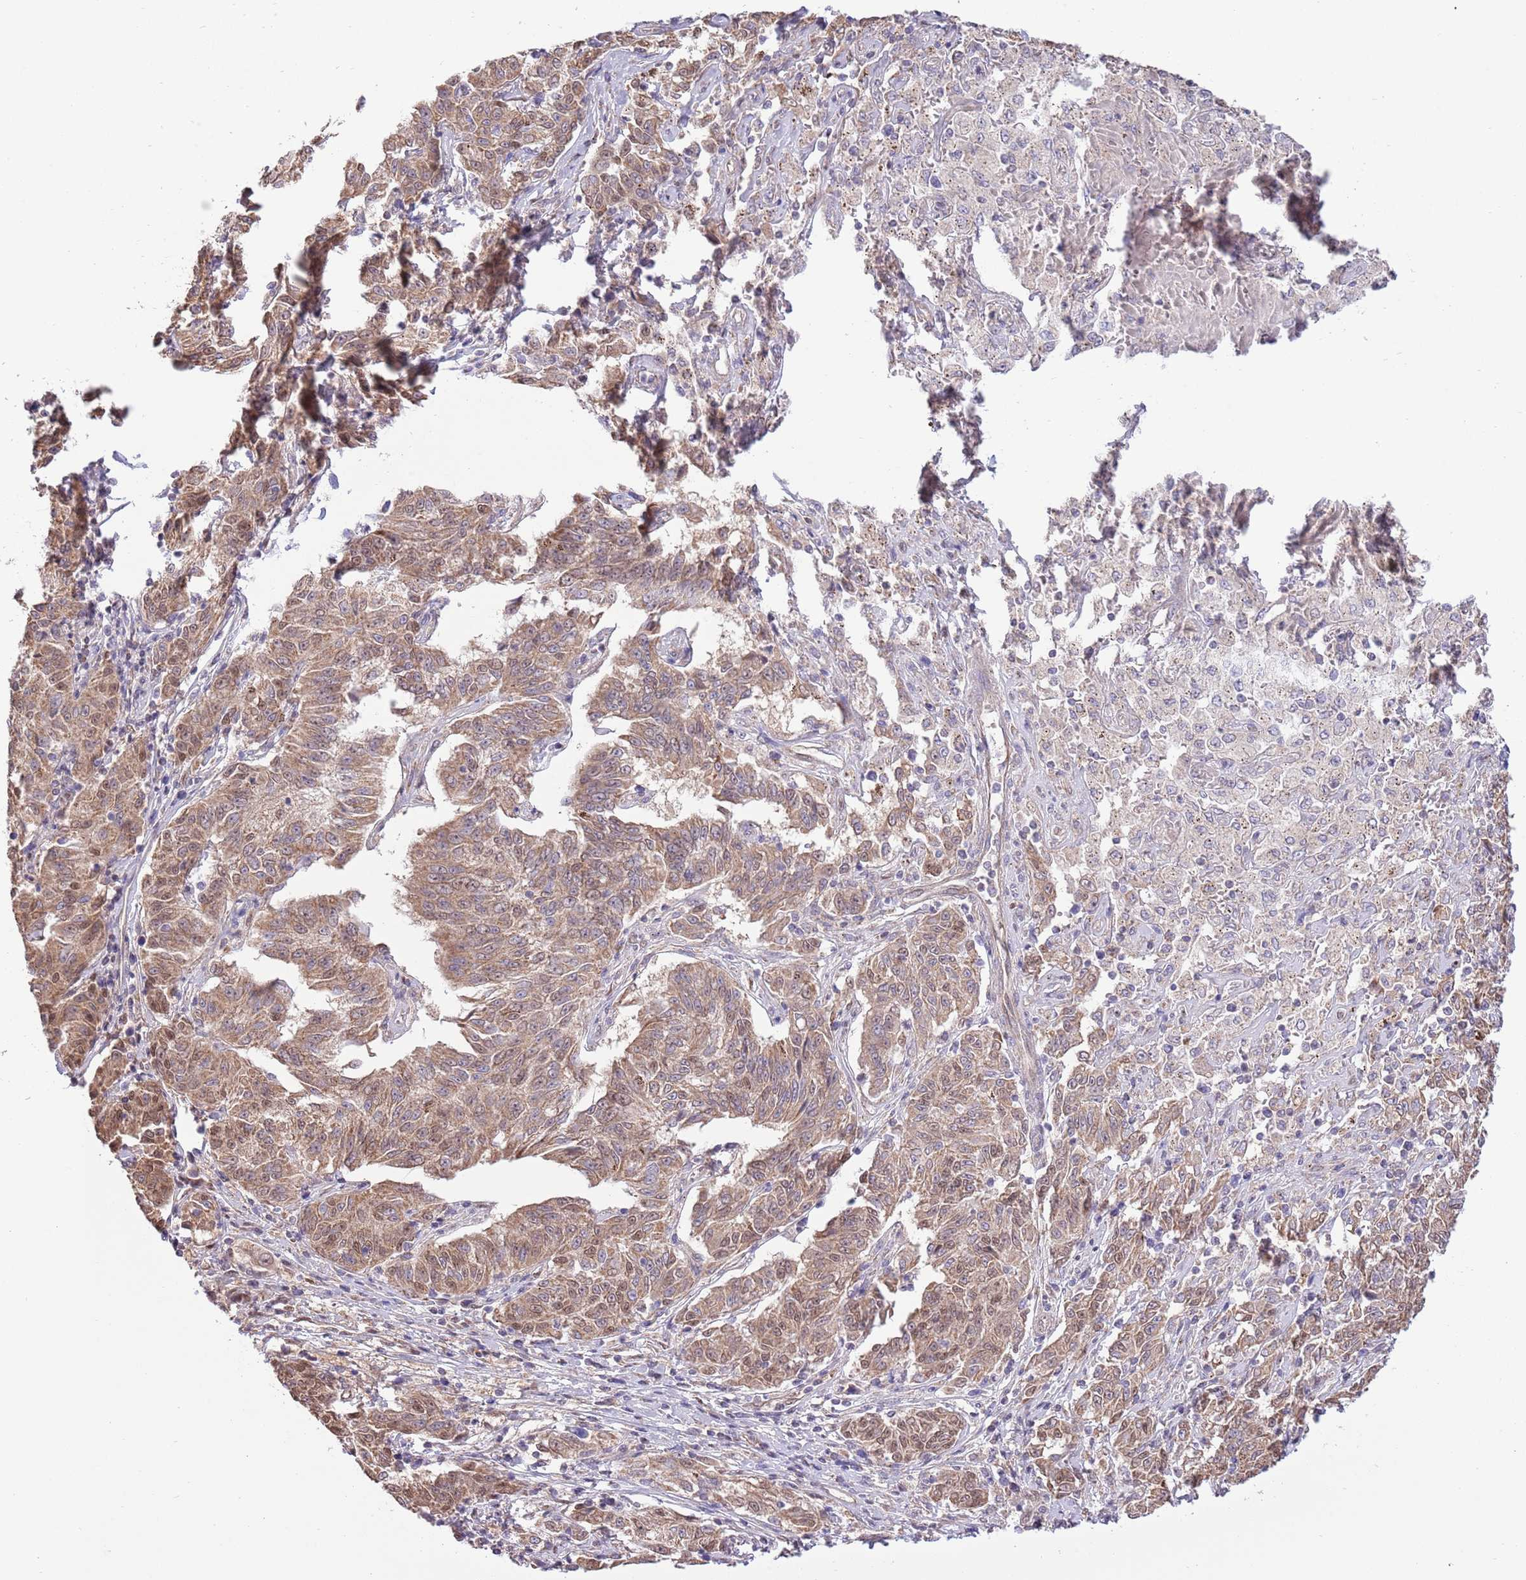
{"staining": {"intensity": "moderate", "quantity": ">75%", "location": "cytoplasmic/membranous"}, "tissue": "melanoma", "cell_type": "Tumor cells", "image_type": "cancer", "snomed": [{"axis": "morphology", "description": "Malignant melanoma, NOS"}, {"axis": "topography", "description": "Skin"}], "caption": "Immunohistochemistry (IHC) of melanoma displays medium levels of moderate cytoplasmic/membranous staining in about >75% of tumor cells.", "gene": "ARL2BP", "patient": {"sex": "female", "age": 72}}